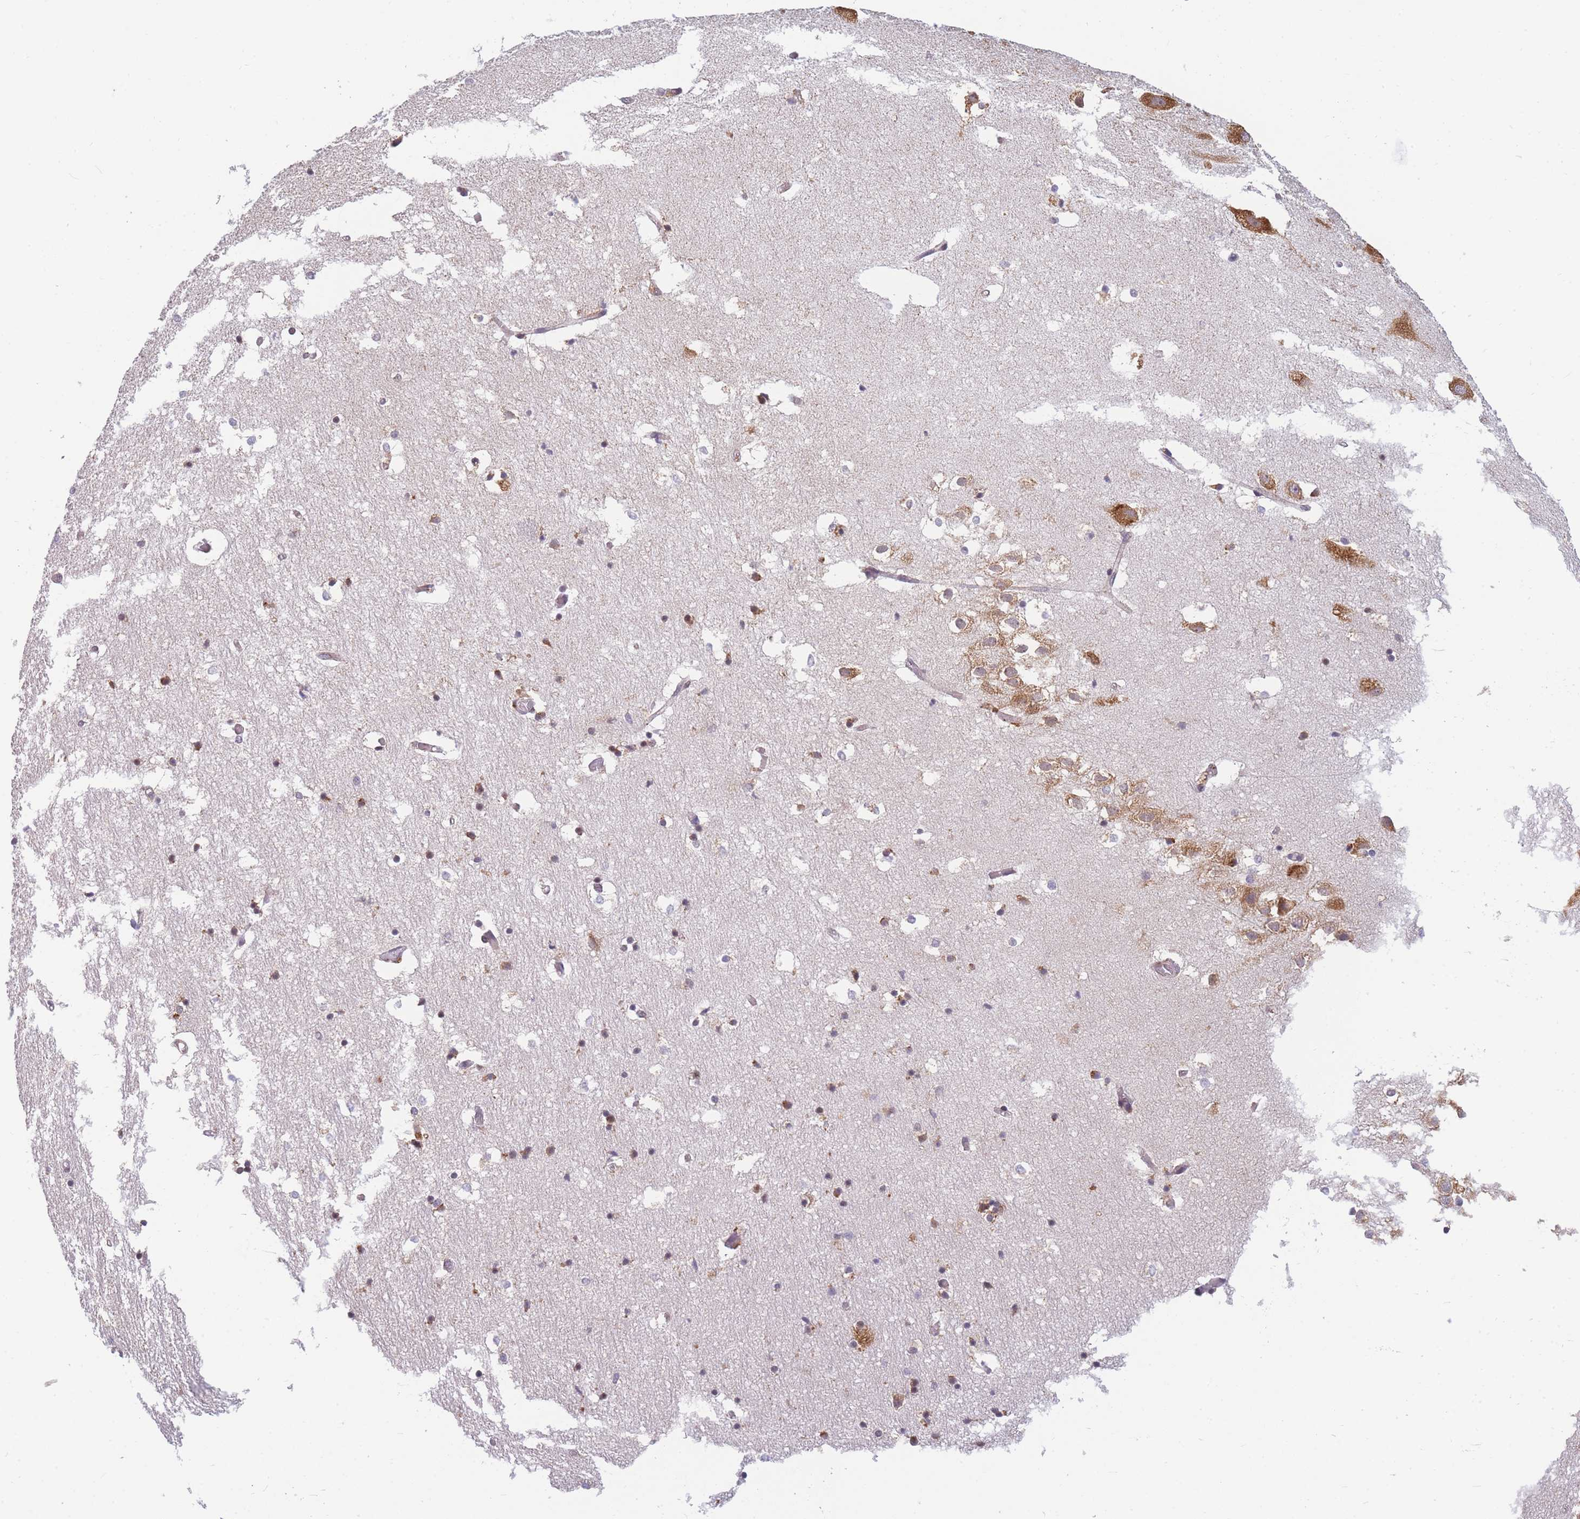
{"staining": {"intensity": "moderate", "quantity": "<25%", "location": "cytoplasmic/membranous"}, "tissue": "hippocampus", "cell_type": "Glial cells", "image_type": "normal", "snomed": [{"axis": "morphology", "description": "Normal tissue, NOS"}, {"axis": "topography", "description": "Hippocampus"}], "caption": "A low amount of moderate cytoplasmic/membranous positivity is seen in about <25% of glial cells in benign hippocampus.", "gene": "ENSG00000276345", "patient": {"sex": "female", "age": 52}}